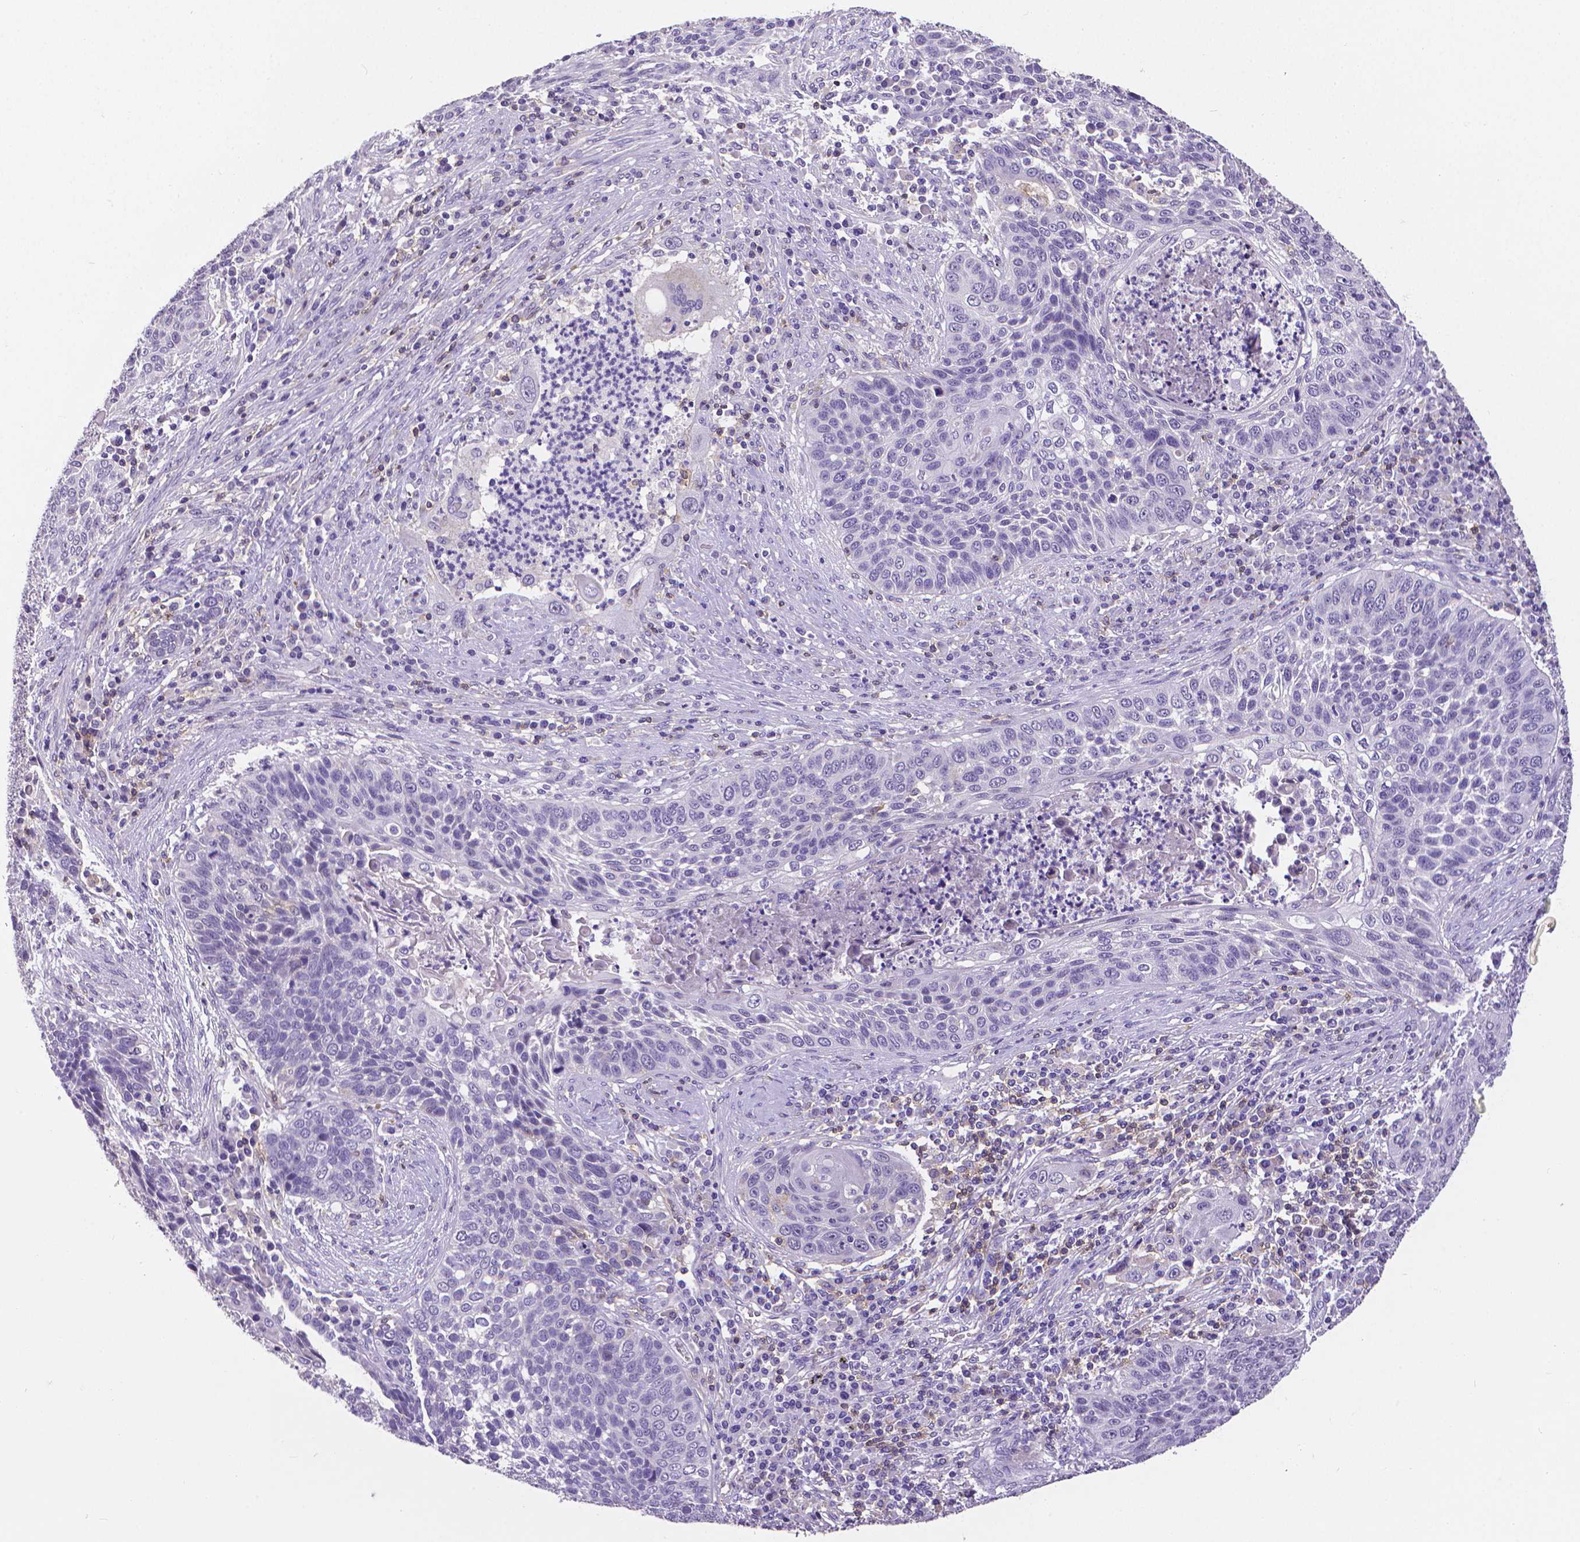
{"staining": {"intensity": "negative", "quantity": "none", "location": "none"}, "tissue": "lung cancer", "cell_type": "Tumor cells", "image_type": "cancer", "snomed": [{"axis": "morphology", "description": "Squamous cell carcinoma, NOS"}, {"axis": "morphology", "description": "Squamous cell carcinoma, metastatic, NOS"}, {"axis": "topography", "description": "Lung"}, {"axis": "topography", "description": "Pleura, NOS"}], "caption": "IHC micrograph of metastatic squamous cell carcinoma (lung) stained for a protein (brown), which reveals no positivity in tumor cells. (DAB IHC, high magnification).", "gene": "CD4", "patient": {"sex": "male", "age": 72}}